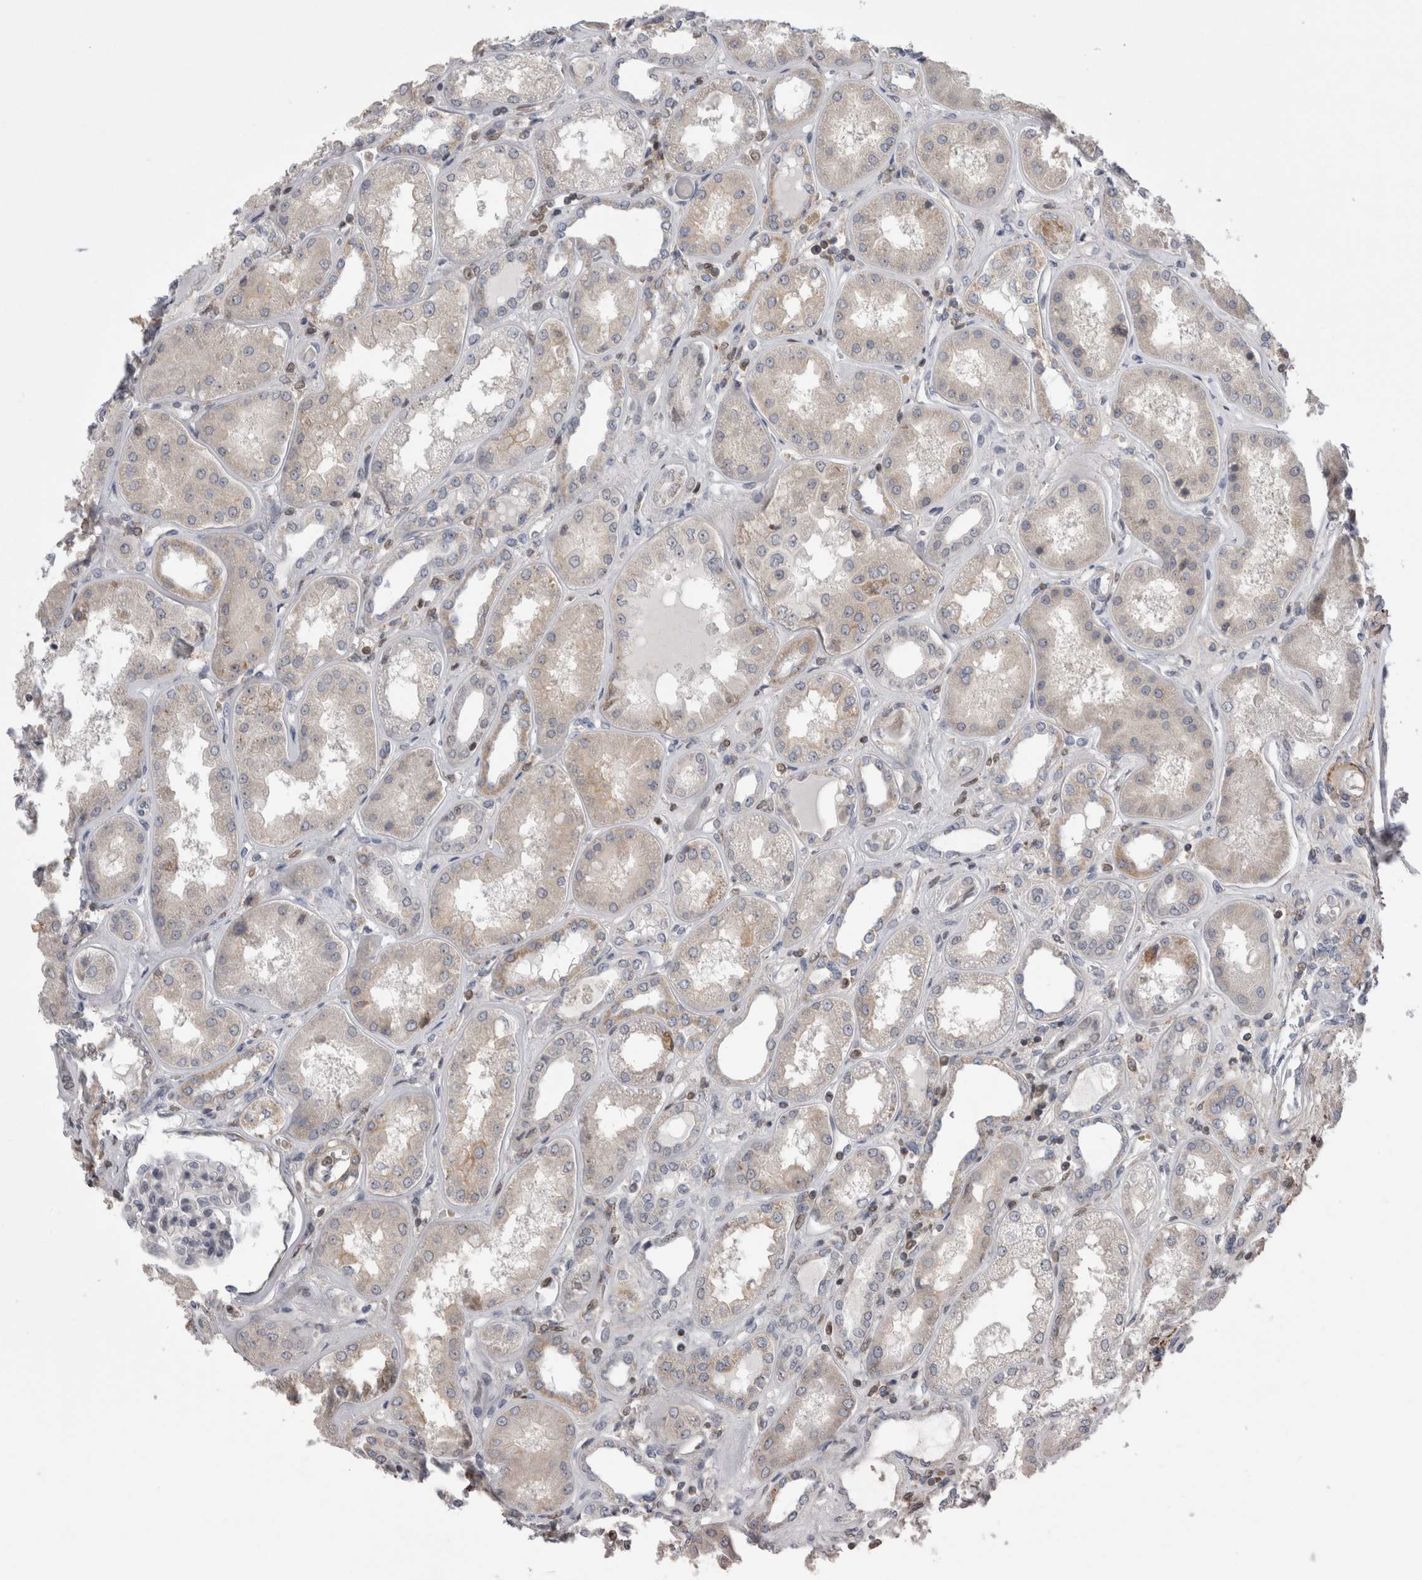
{"staining": {"intensity": "negative", "quantity": "none", "location": "none"}, "tissue": "kidney", "cell_type": "Cells in glomeruli", "image_type": "normal", "snomed": [{"axis": "morphology", "description": "Normal tissue, NOS"}, {"axis": "topography", "description": "Kidney"}], "caption": "Immunohistochemistry (IHC) histopathology image of benign kidney: human kidney stained with DAB (3,3'-diaminobenzidine) demonstrates no significant protein positivity in cells in glomeruli.", "gene": "DARS2", "patient": {"sex": "female", "age": 56}}